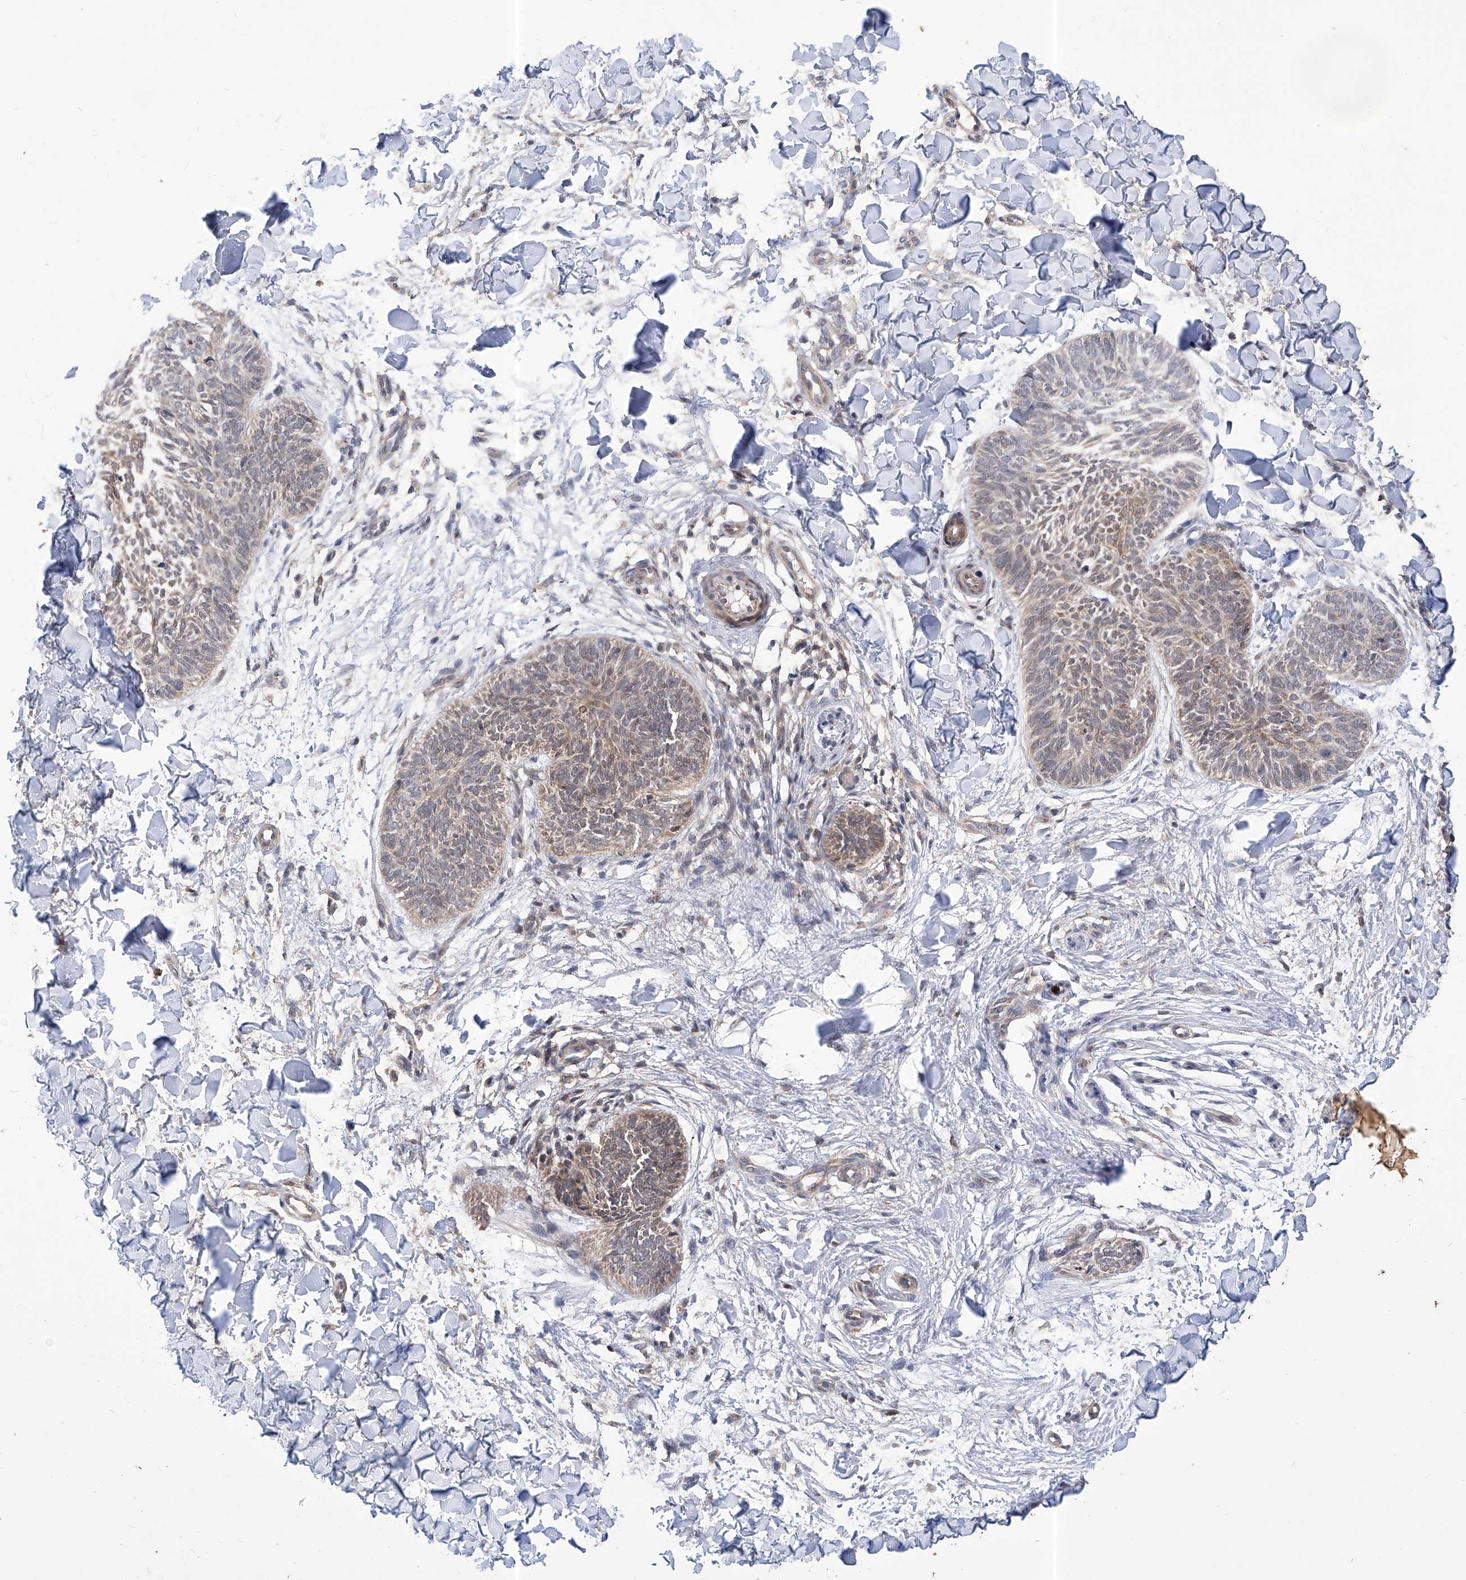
{"staining": {"intensity": "moderate", "quantity": "25%-75%", "location": "cytoplasmic/membranous"}, "tissue": "skin cancer", "cell_type": "Tumor cells", "image_type": "cancer", "snomed": [{"axis": "morphology", "description": "Normal tissue, NOS"}, {"axis": "morphology", "description": "Basal cell carcinoma"}, {"axis": "topography", "description": "Skin"}], "caption": "About 25%-75% of tumor cells in human basal cell carcinoma (skin) reveal moderate cytoplasmic/membranous protein staining as visualized by brown immunohistochemical staining.", "gene": "KIFC2", "patient": {"sex": "male", "age": 50}}